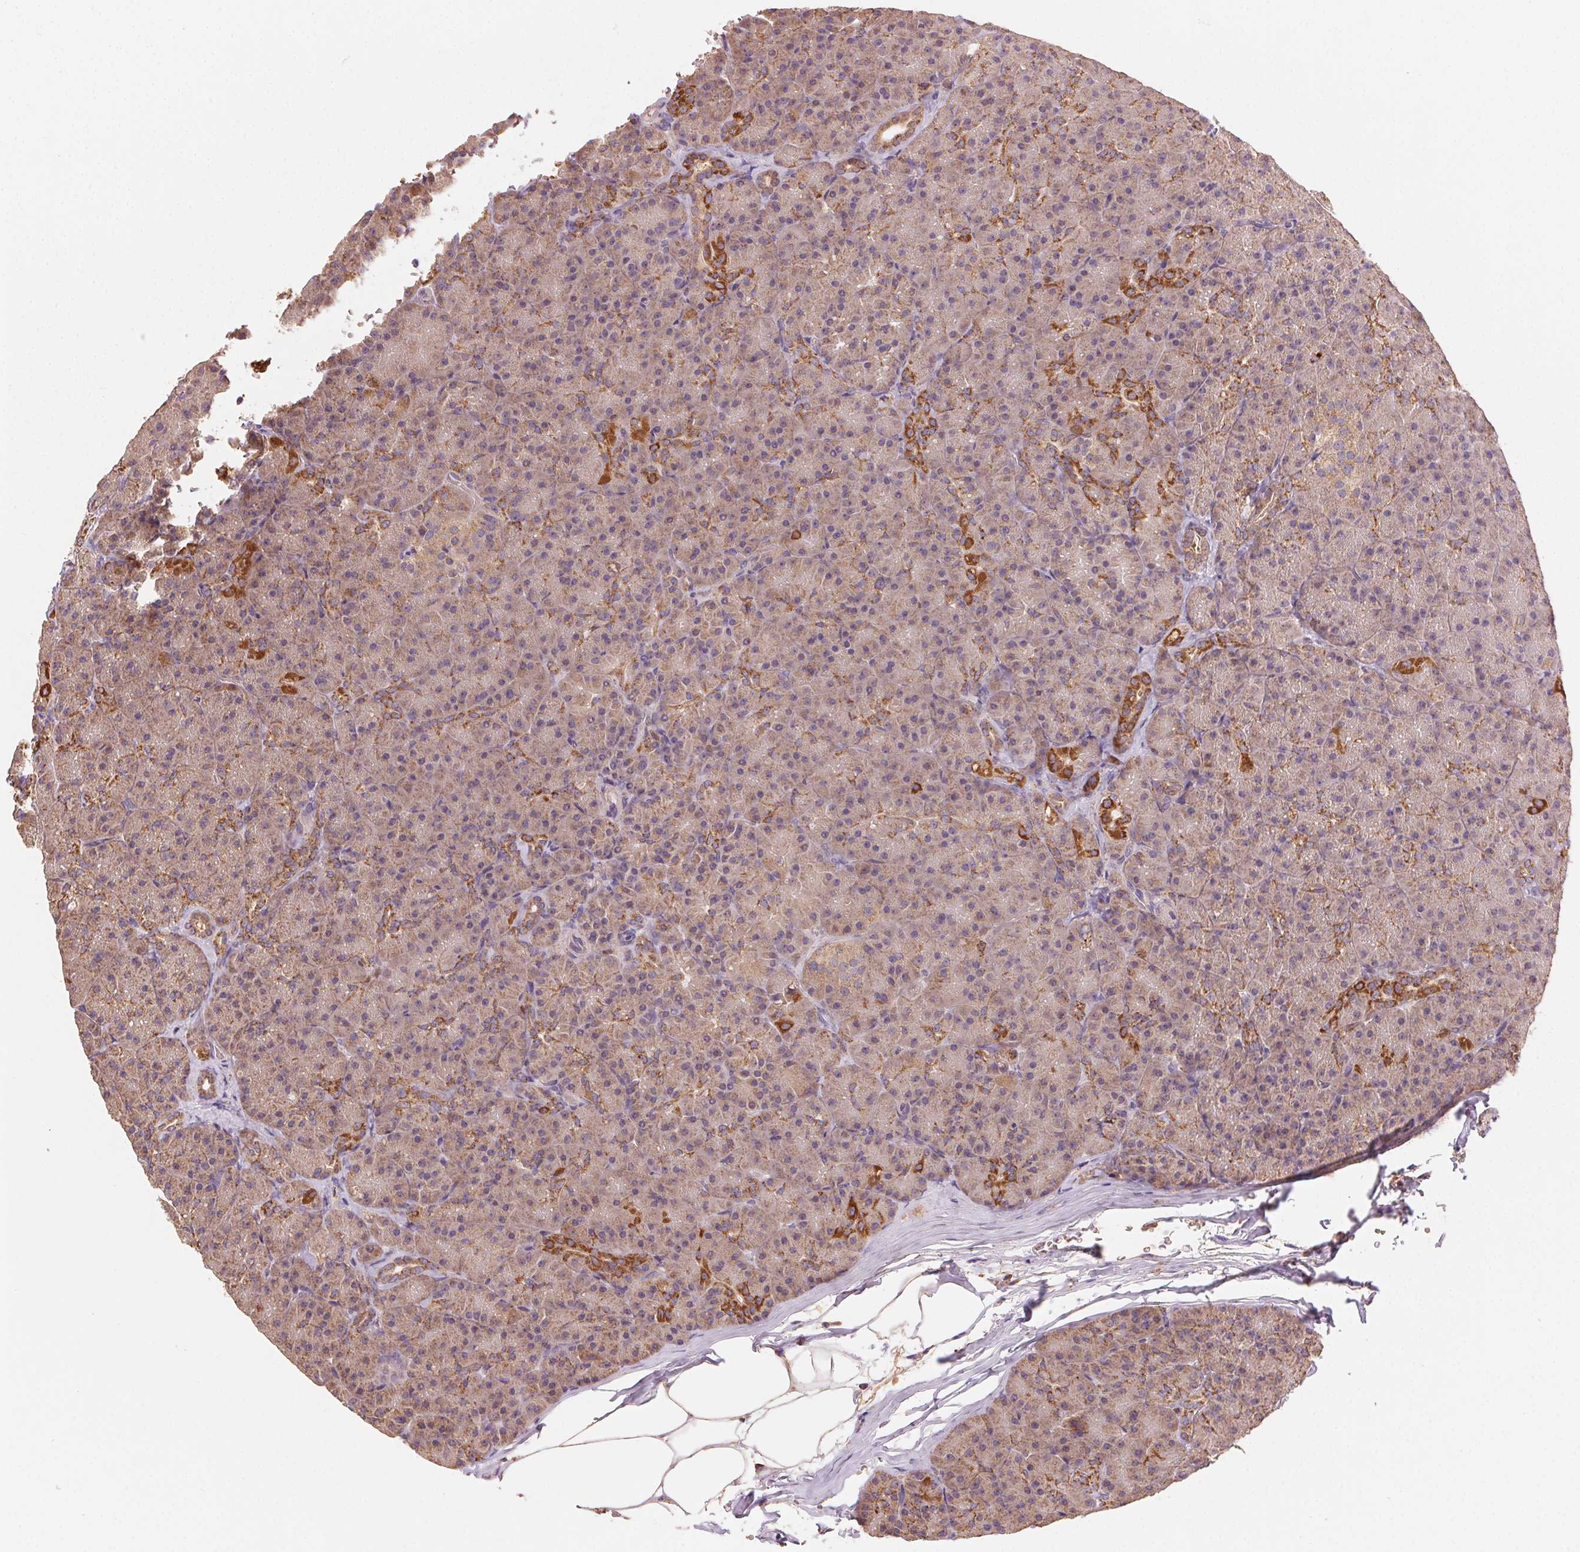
{"staining": {"intensity": "strong", "quantity": "<25%", "location": "cytoplasmic/membranous"}, "tissue": "pancreas", "cell_type": "Exocrine glandular cells", "image_type": "normal", "snomed": [{"axis": "morphology", "description": "Normal tissue, NOS"}, {"axis": "topography", "description": "Pancreas"}], "caption": "Immunohistochemical staining of unremarkable human pancreas exhibits <25% levels of strong cytoplasmic/membranous protein positivity in approximately <25% of exocrine glandular cells. (brown staining indicates protein expression, while blue staining denotes nuclei).", "gene": "FNBP1L", "patient": {"sex": "male", "age": 57}}